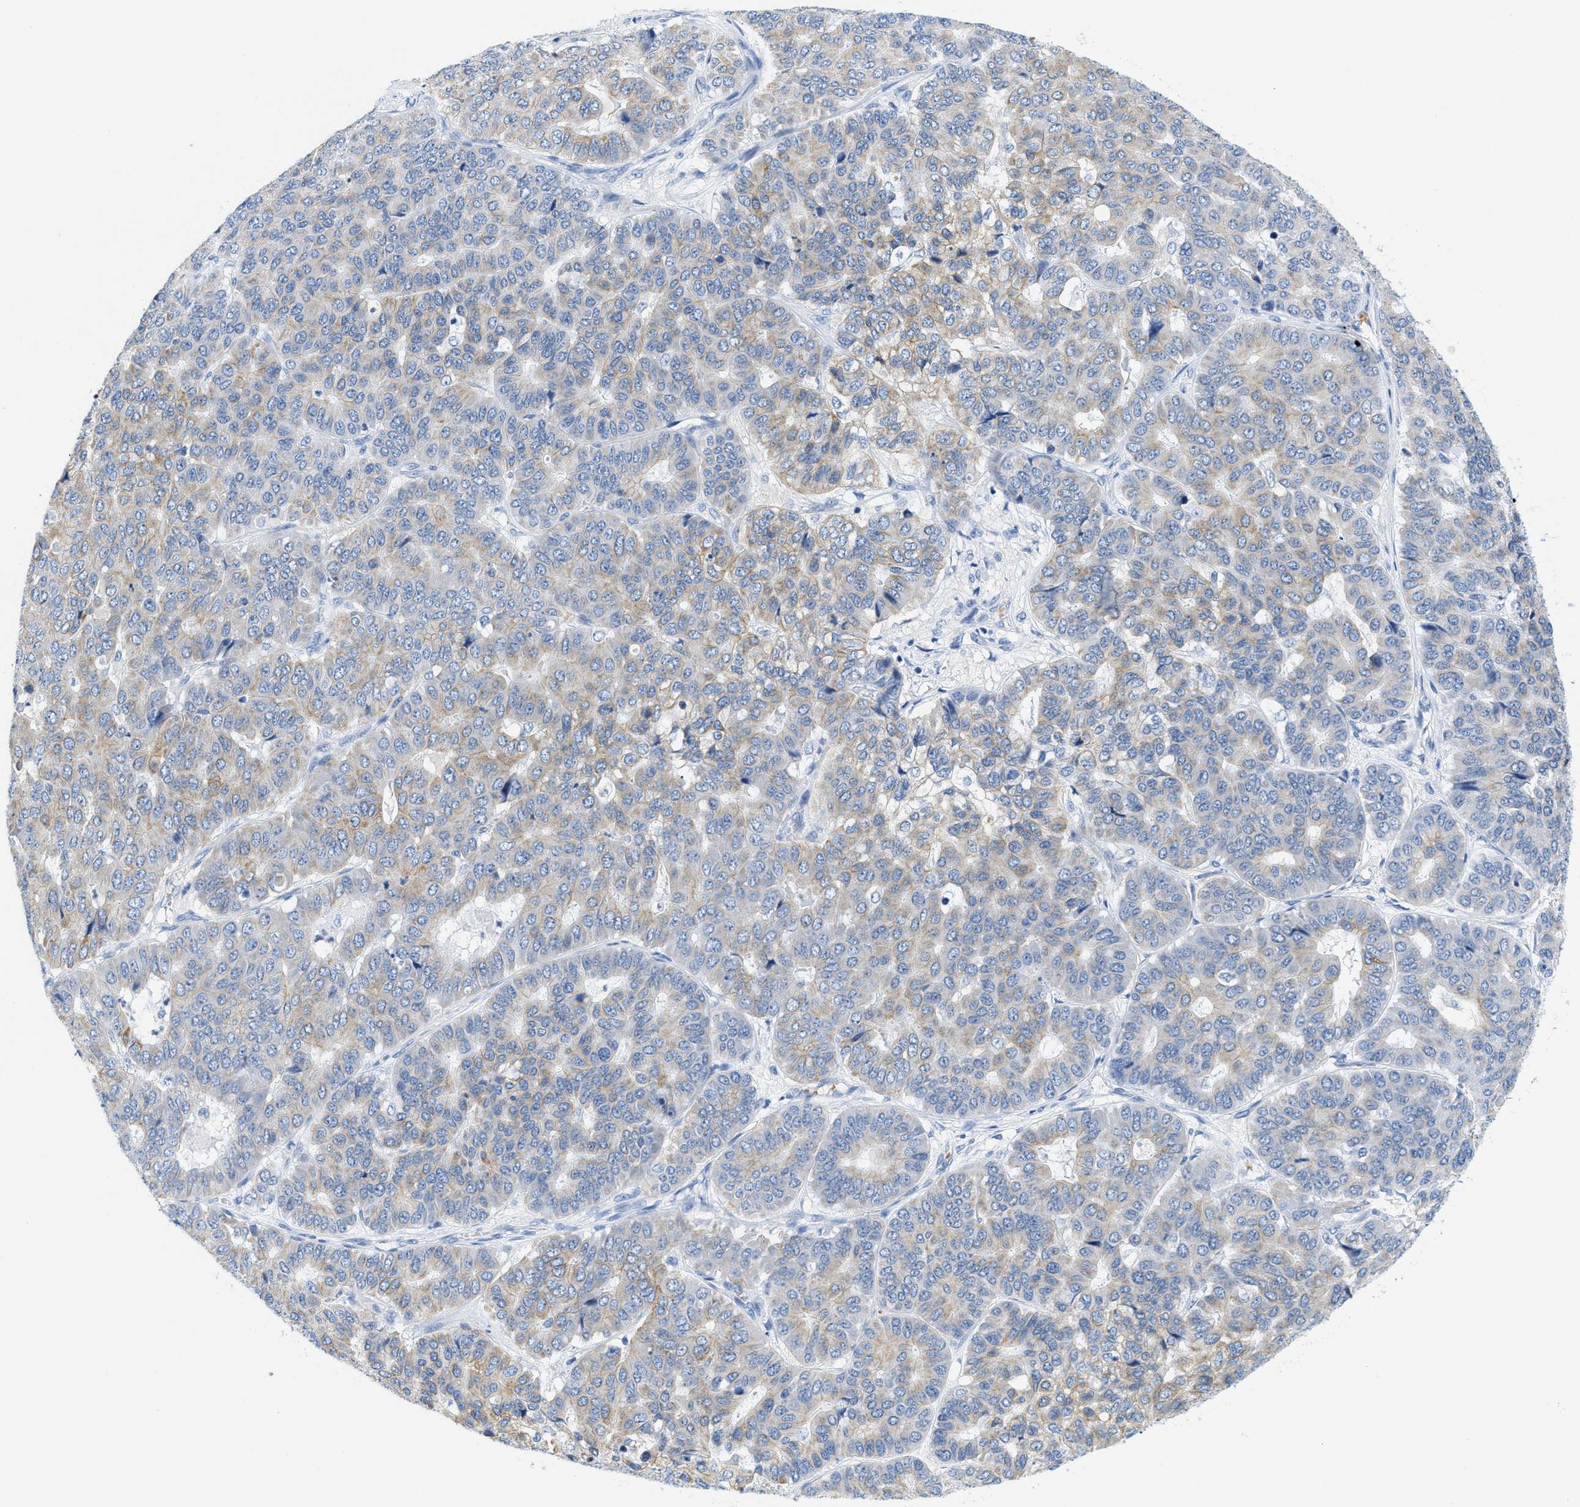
{"staining": {"intensity": "weak", "quantity": "25%-75%", "location": "cytoplasmic/membranous"}, "tissue": "pancreatic cancer", "cell_type": "Tumor cells", "image_type": "cancer", "snomed": [{"axis": "morphology", "description": "Adenocarcinoma, NOS"}, {"axis": "topography", "description": "Pancreas"}], "caption": "A histopathology image showing weak cytoplasmic/membranous expression in approximately 25%-75% of tumor cells in adenocarcinoma (pancreatic), as visualized by brown immunohistochemical staining.", "gene": "BPGM", "patient": {"sex": "male", "age": 50}}